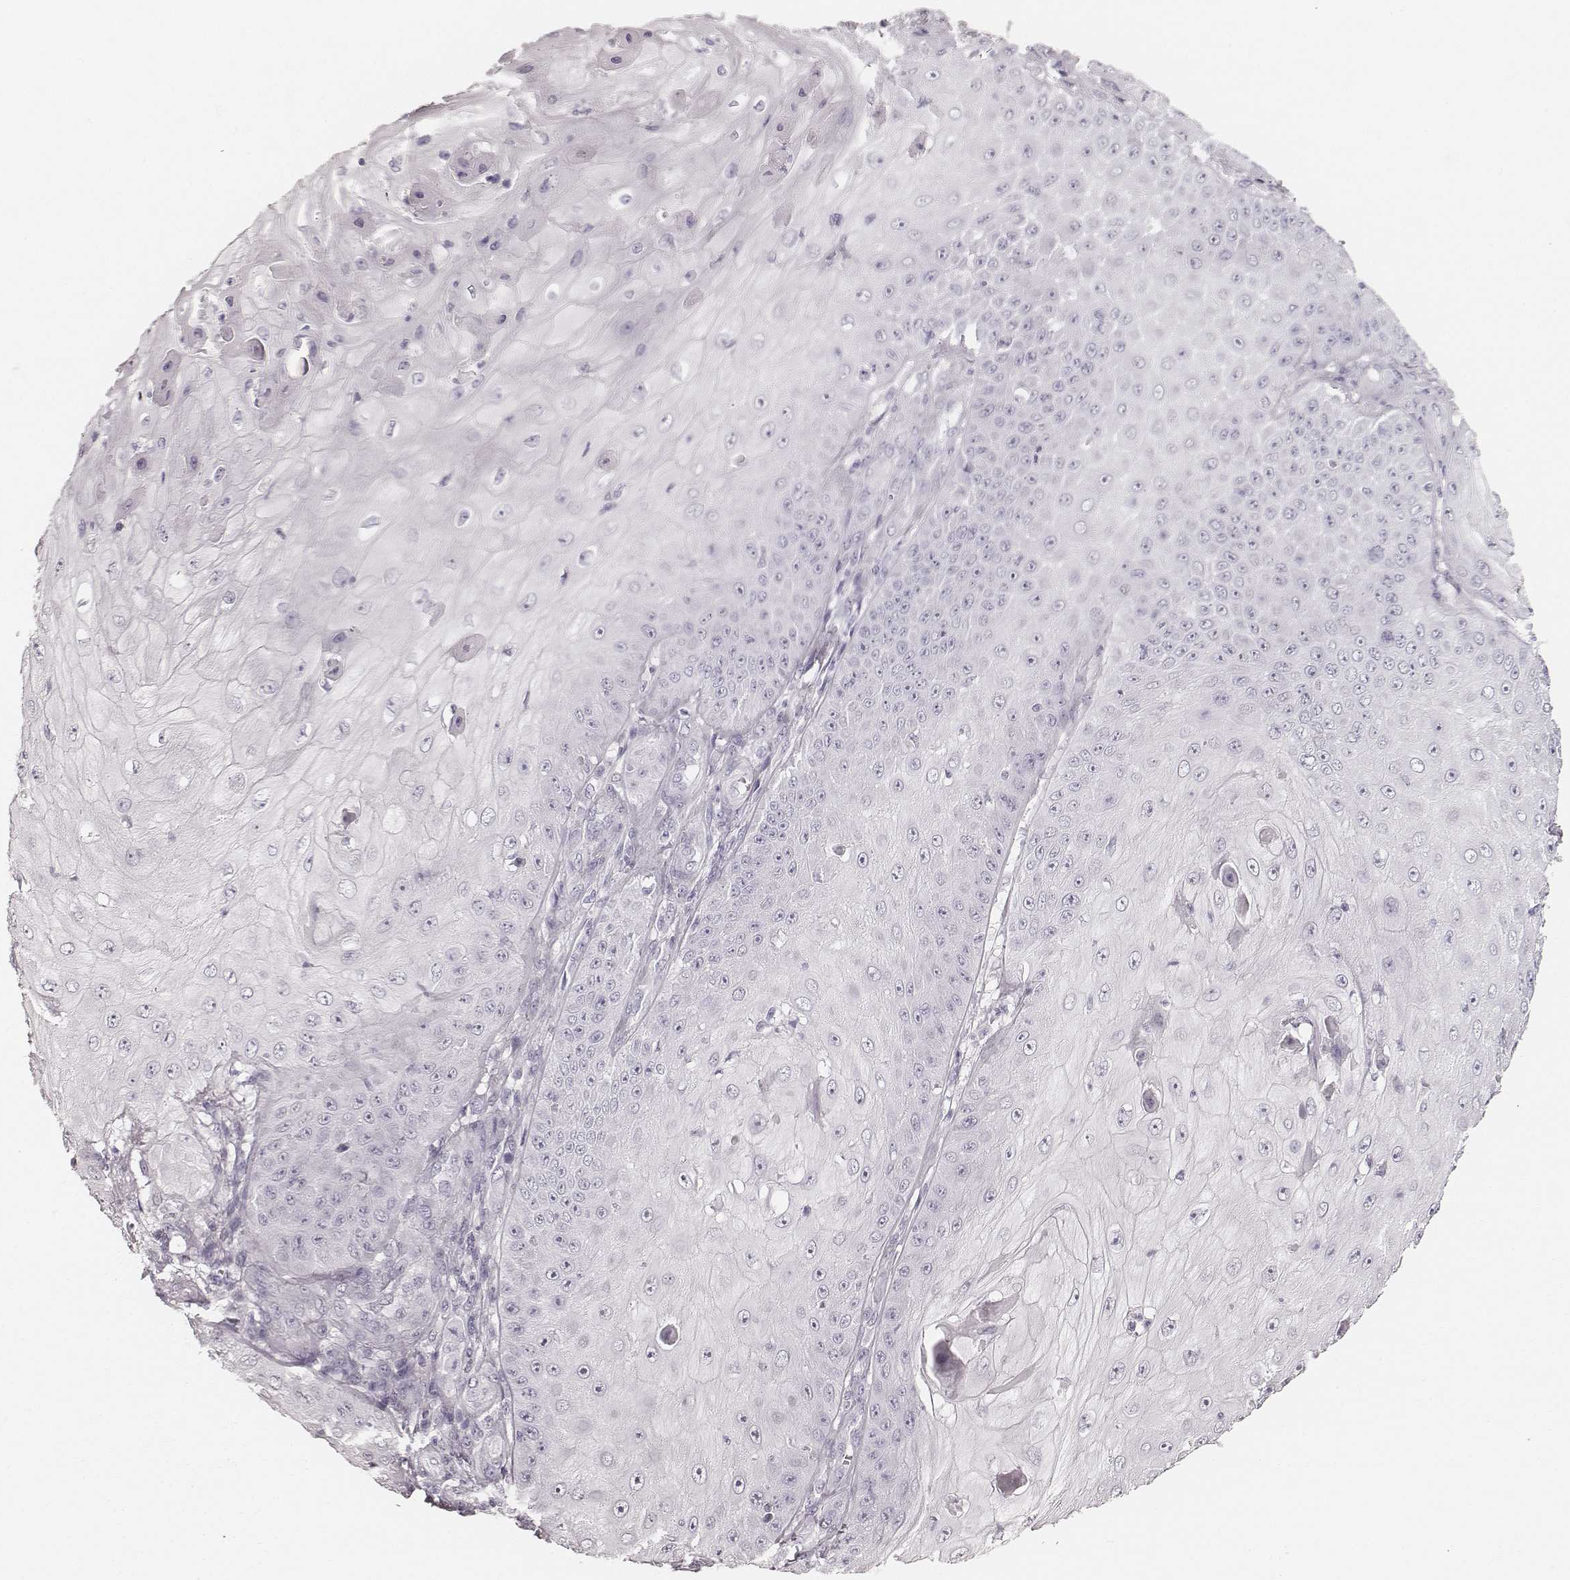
{"staining": {"intensity": "negative", "quantity": "none", "location": "none"}, "tissue": "skin cancer", "cell_type": "Tumor cells", "image_type": "cancer", "snomed": [{"axis": "morphology", "description": "Squamous cell carcinoma, NOS"}, {"axis": "topography", "description": "Skin"}], "caption": "Skin cancer (squamous cell carcinoma) stained for a protein using IHC reveals no positivity tumor cells.", "gene": "KRT34", "patient": {"sex": "male", "age": 70}}